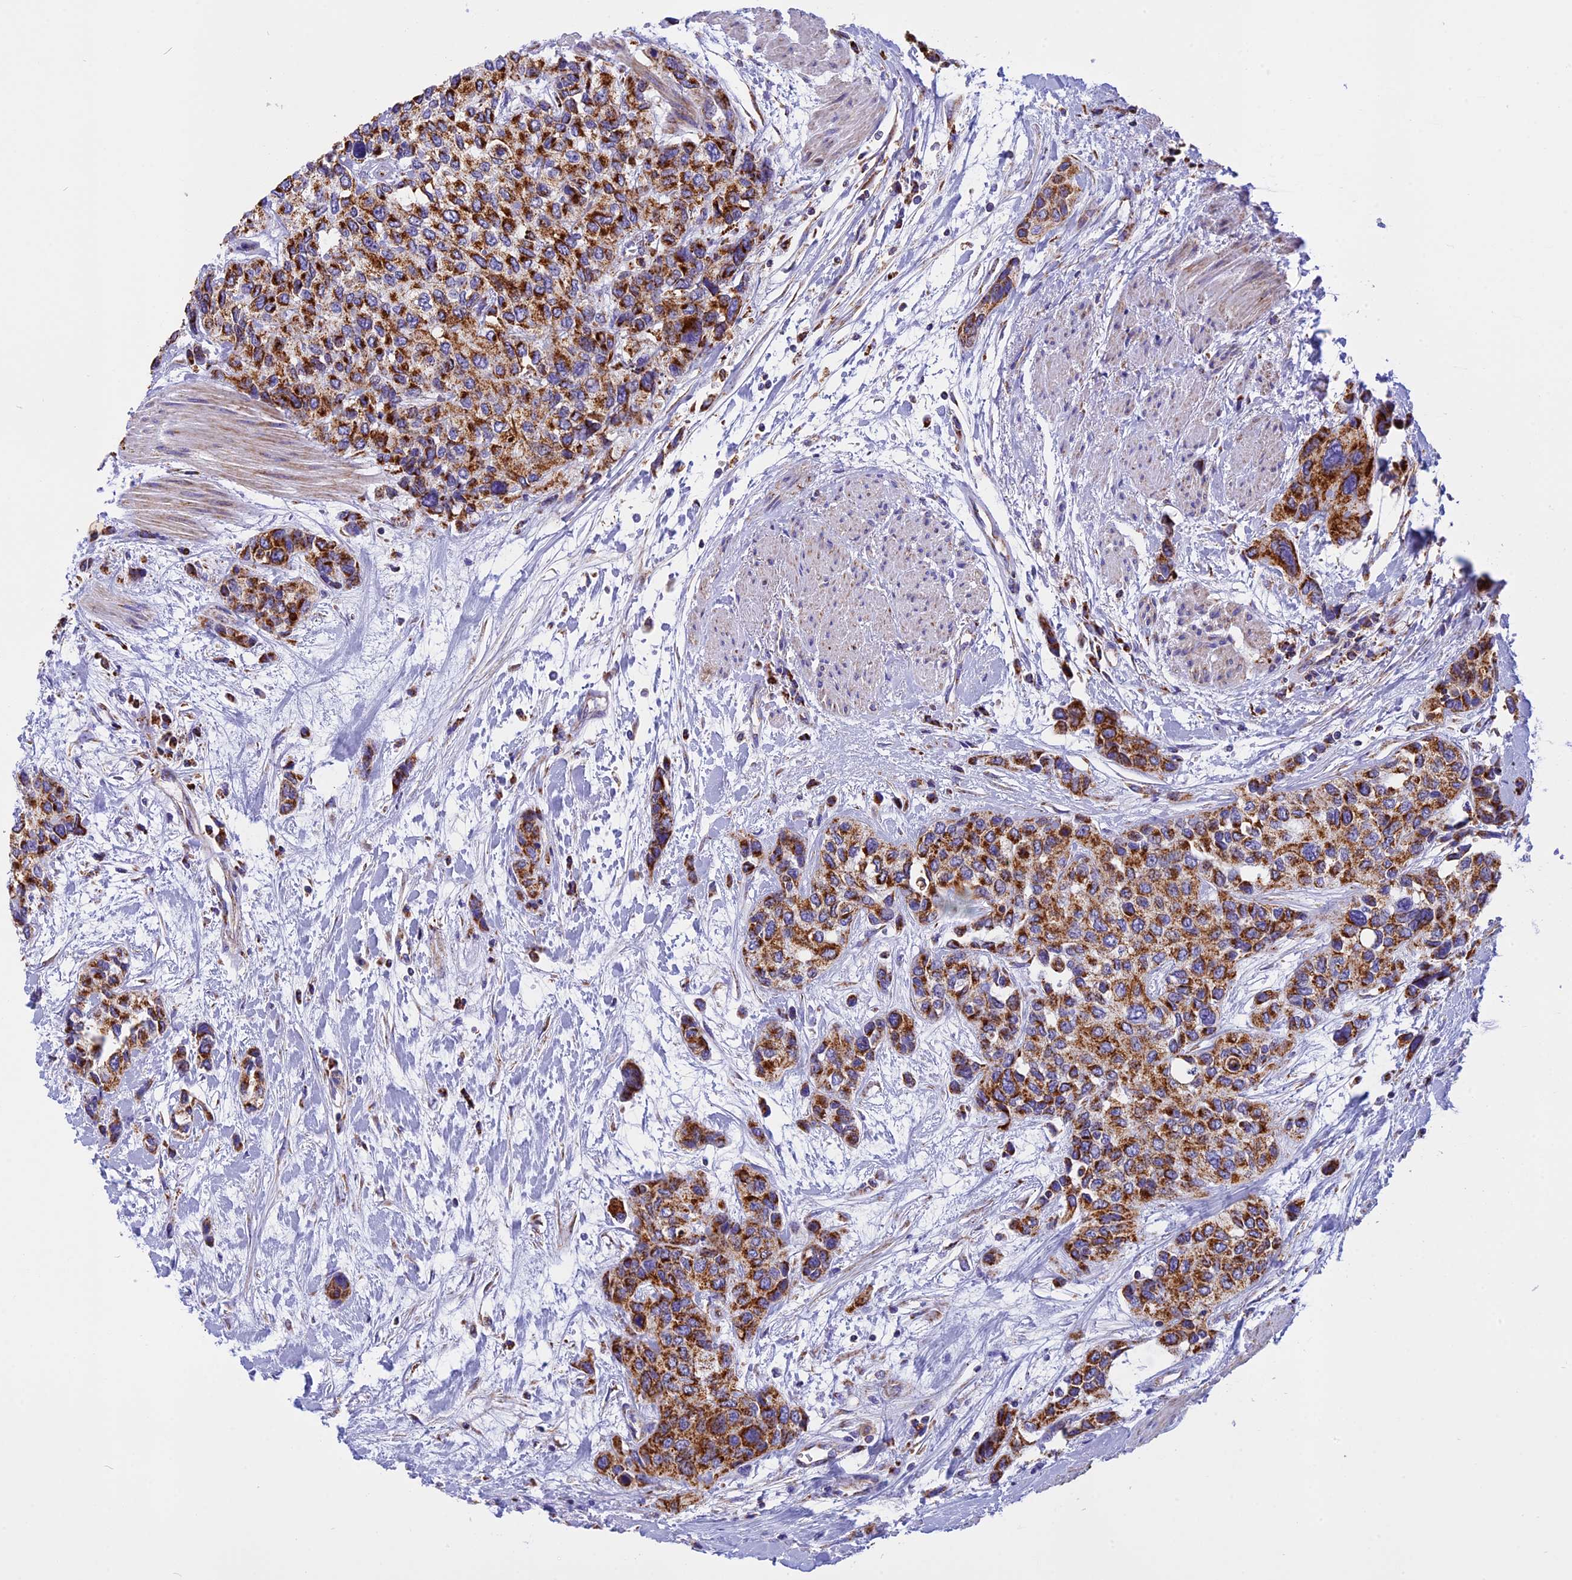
{"staining": {"intensity": "strong", "quantity": ">75%", "location": "cytoplasmic/membranous"}, "tissue": "urothelial cancer", "cell_type": "Tumor cells", "image_type": "cancer", "snomed": [{"axis": "morphology", "description": "Normal tissue, NOS"}, {"axis": "morphology", "description": "Urothelial carcinoma, High grade"}, {"axis": "topography", "description": "Vascular tissue"}, {"axis": "topography", "description": "Urinary bladder"}], "caption": "Urothelial cancer stained with a brown dye displays strong cytoplasmic/membranous positive positivity in about >75% of tumor cells.", "gene": "VDAC2", "patient": {"sex": "female", "age": 56}}